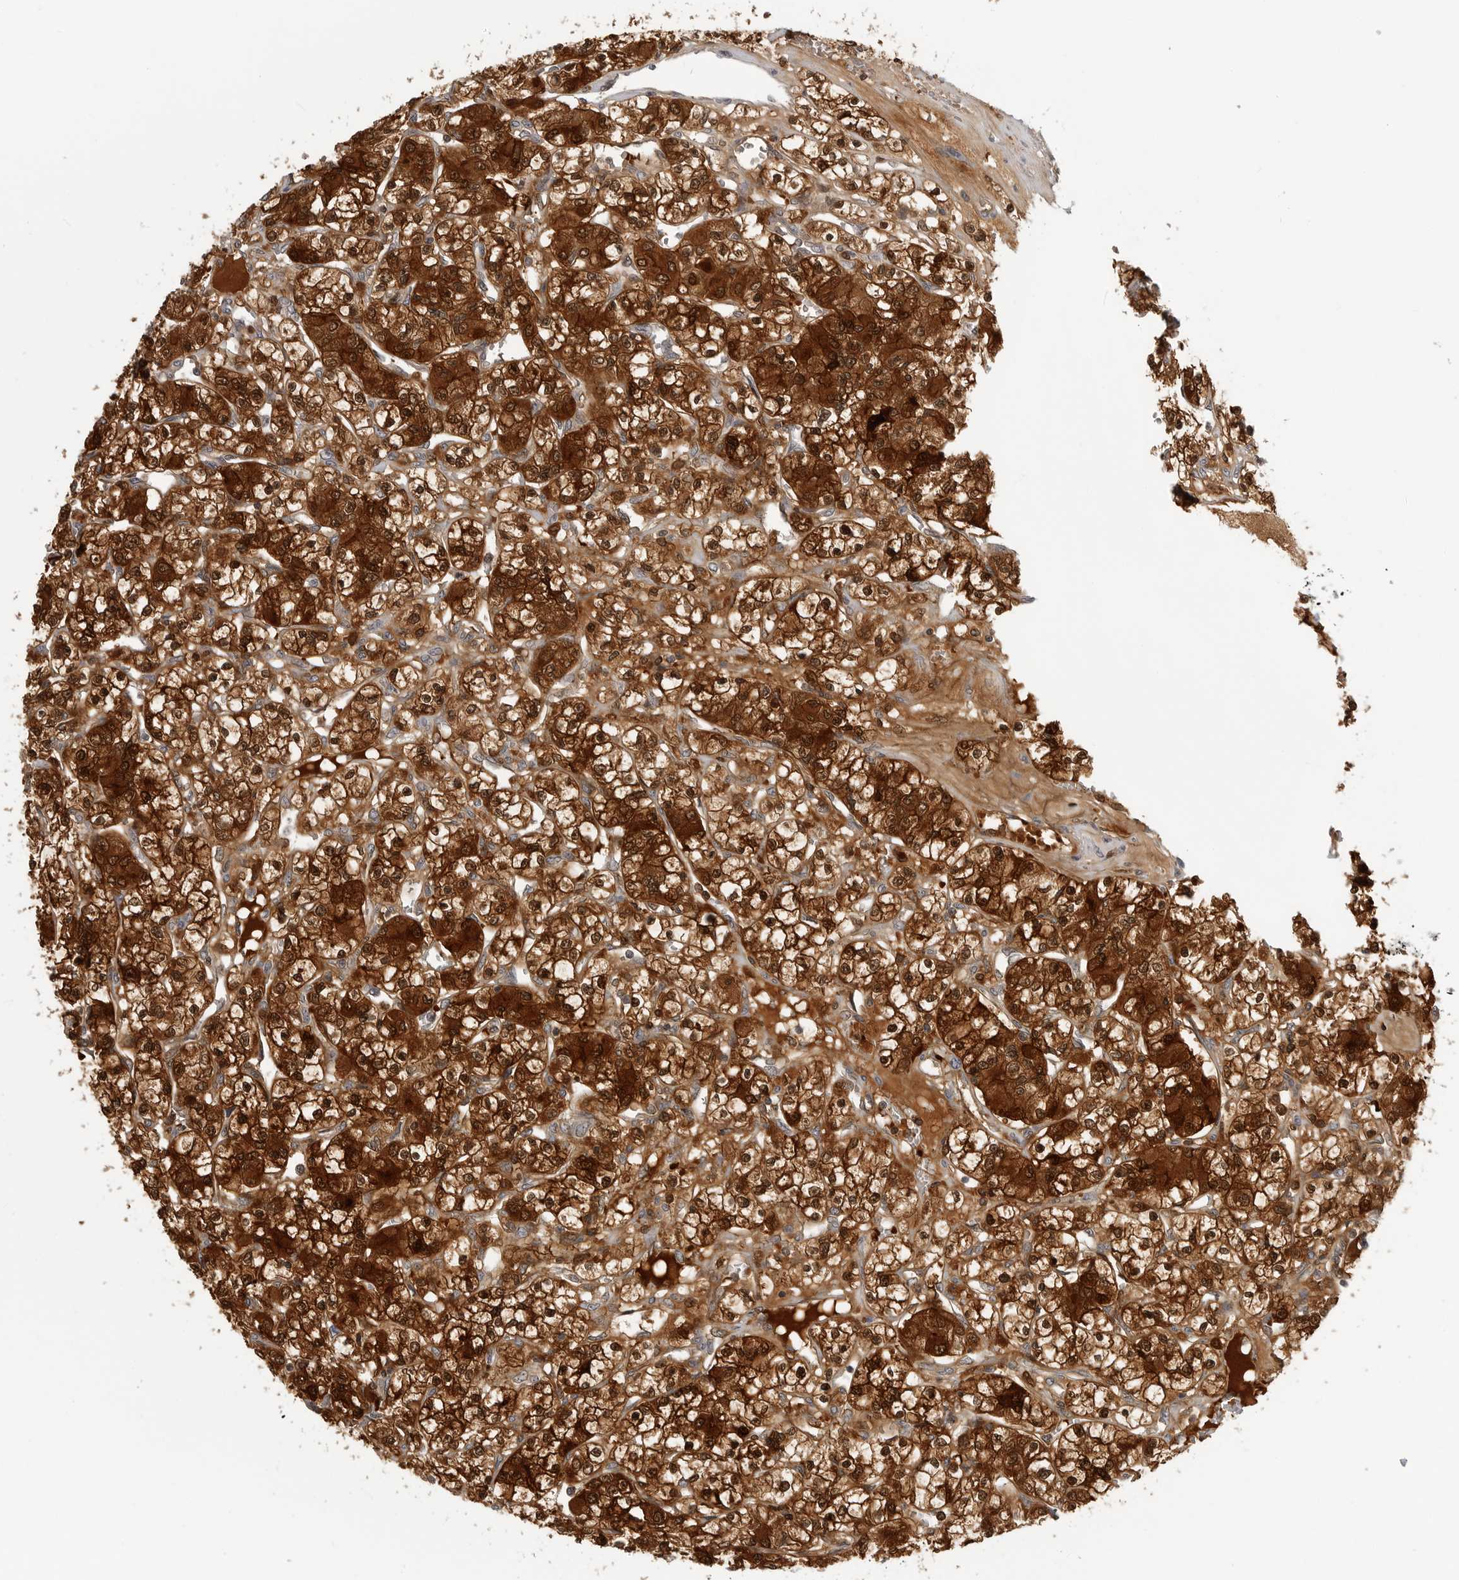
{"staining": {"intensity": "strong", "quantity": ">75%", "location": "cytoplasmic/membranous,nuclear"}, "tissue": "renal cancer", "cell_type": "Tumor cells", "image_type": "cancer", "snomed": [{"axis": "morphology", "description": "Adenocarcinoma, NOS"}, {"axis": "topography", "description": "Kidney"}], "caption": "Protein staining of adenocarcinoma (renal) tissue shows strong cytoplasmic/membranous and nuclear staining in about >75% of tumor cells.", "gene": "CTIF", "patient": {"sex": "female", "age": 59}}